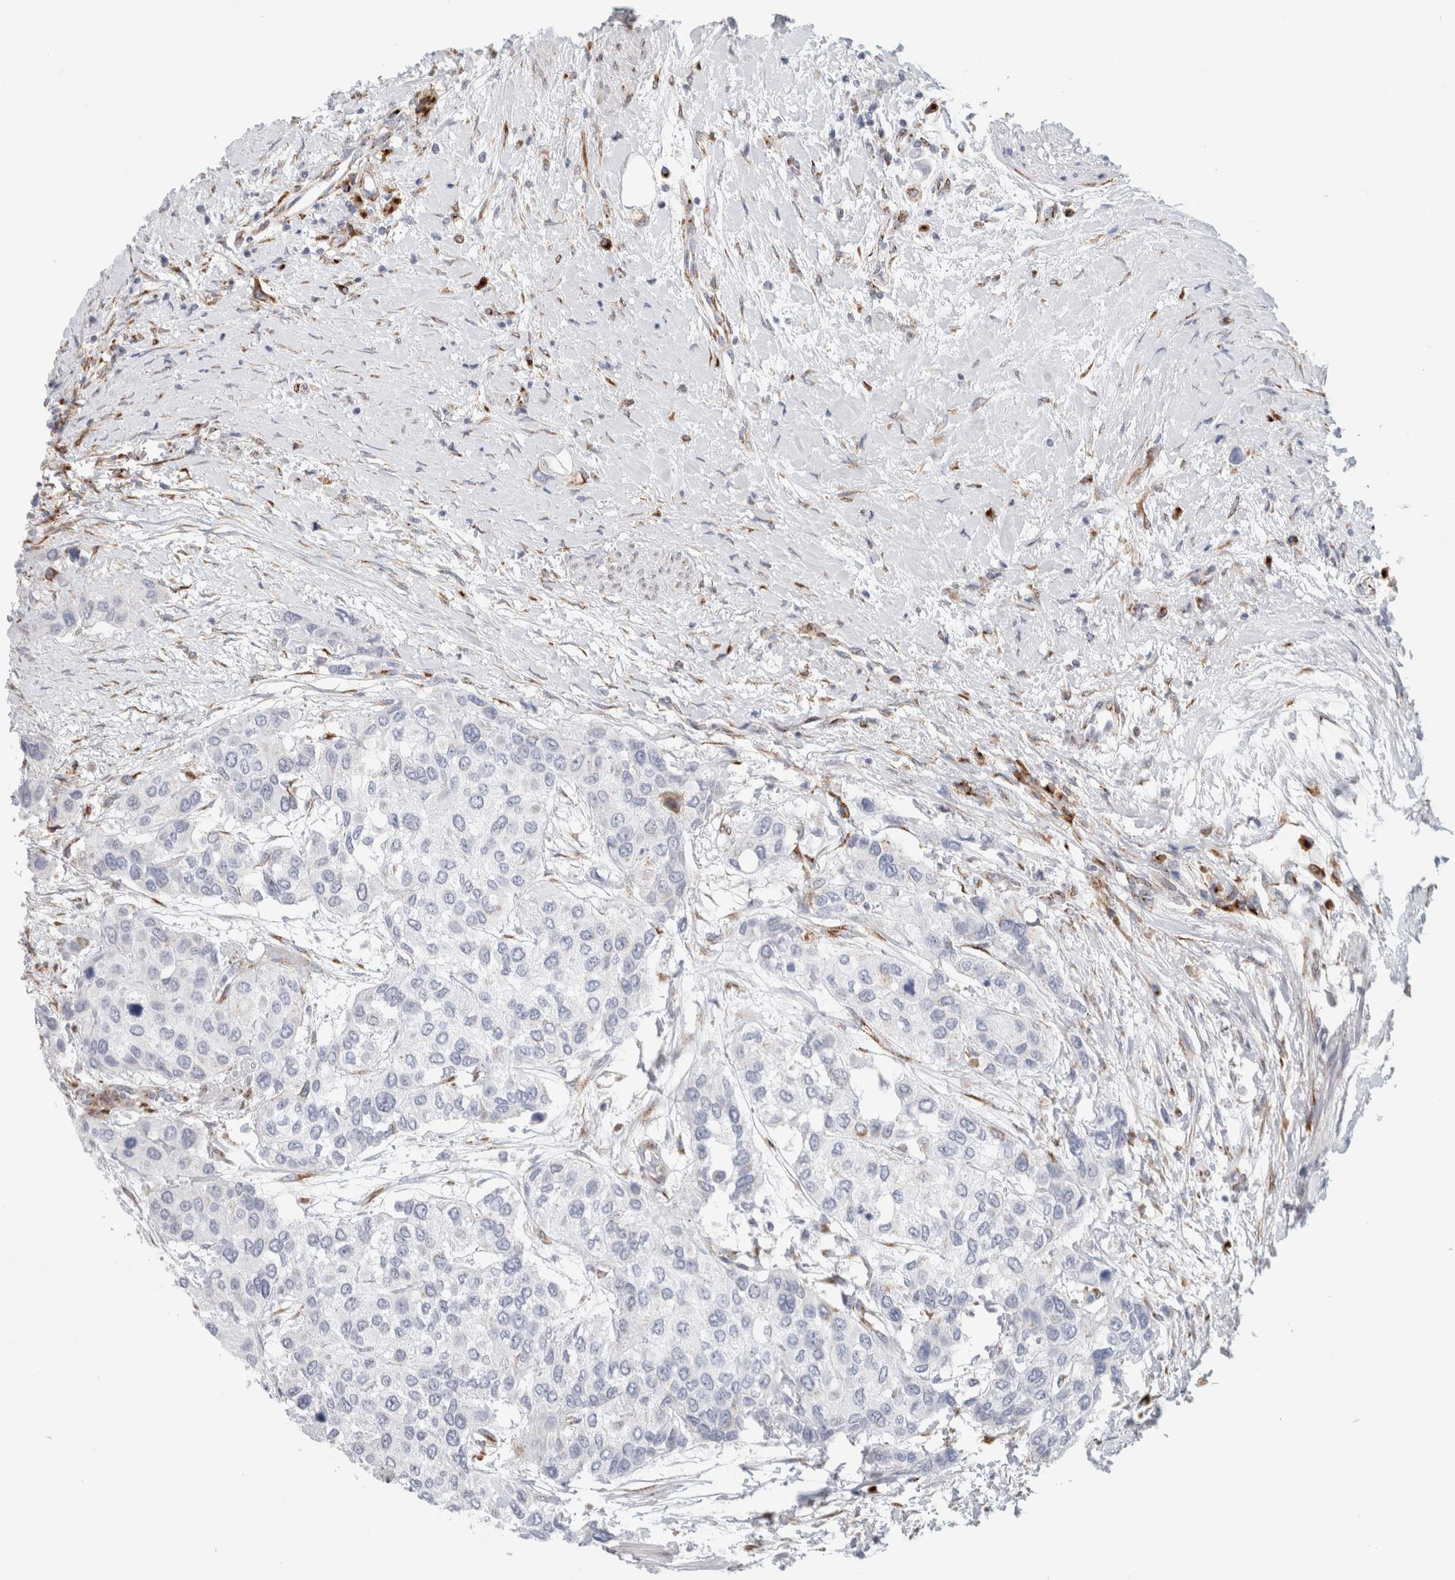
{"staining": {"intensity": "negative", "quantity": "none", "location": "none"}, "tissue": "urothelial cancer", "cell_type": "Tumor cells", "image_type": "cancer", "snomed": [{"axis": "morphology", "description": "Urothelial carcinoma, High grade"}, {"axis": "topography", "description": "Urinary bladder"}], "caption": "High power microscopy photomicrograph of an immunohistochemistry (IHC) histopathology image of urothelial cancer, revealing no significant expression in tumor cells.", "gene": "MCFD2", "patient": {"sex": "female", "age": 56}}